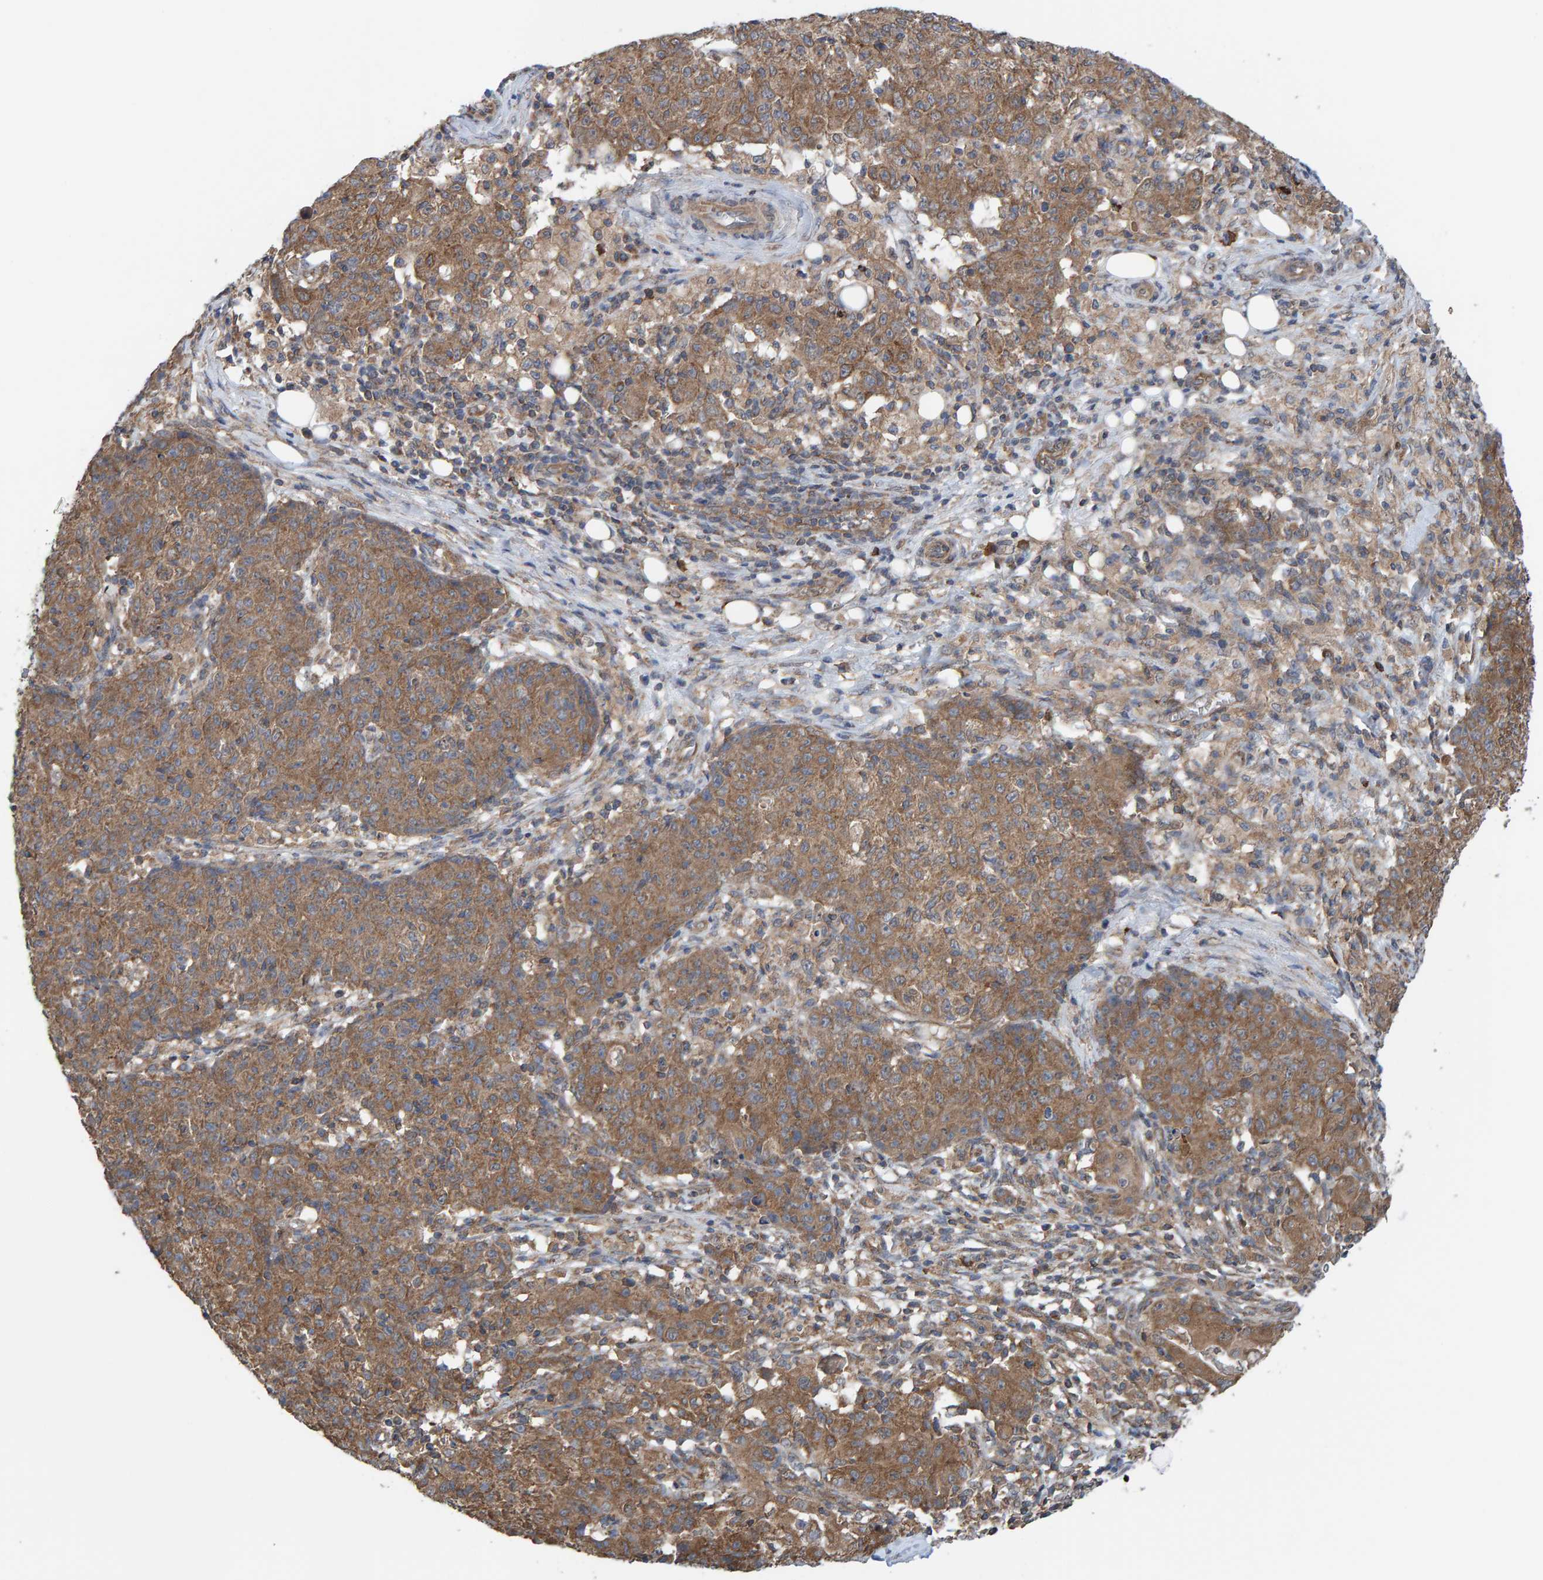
{"staining": {"intensity": "moderate", "quantity": ">75%", "location": "cytoplasmic/membranous"}, "tissue": "ovarian cancer", "cell_type": "Tumor cells", "image_type": "cancer", "snomed": [{"axis": "morphology", "description": "Carcinoma, endometroid"}, {"axis": "topography", "description": "Ovary"}], "caption": "Tumor cells exhibit medium levels of moderate cytoplasmic/membranous staining in about >75% of cells in human ovarian cancer (endometroid carcinoma). (DAB = brown stain, brightfield microscopy at high magnification).", "gene": "LRSAM1", "patient": {"sex": "female", "age": 42}}